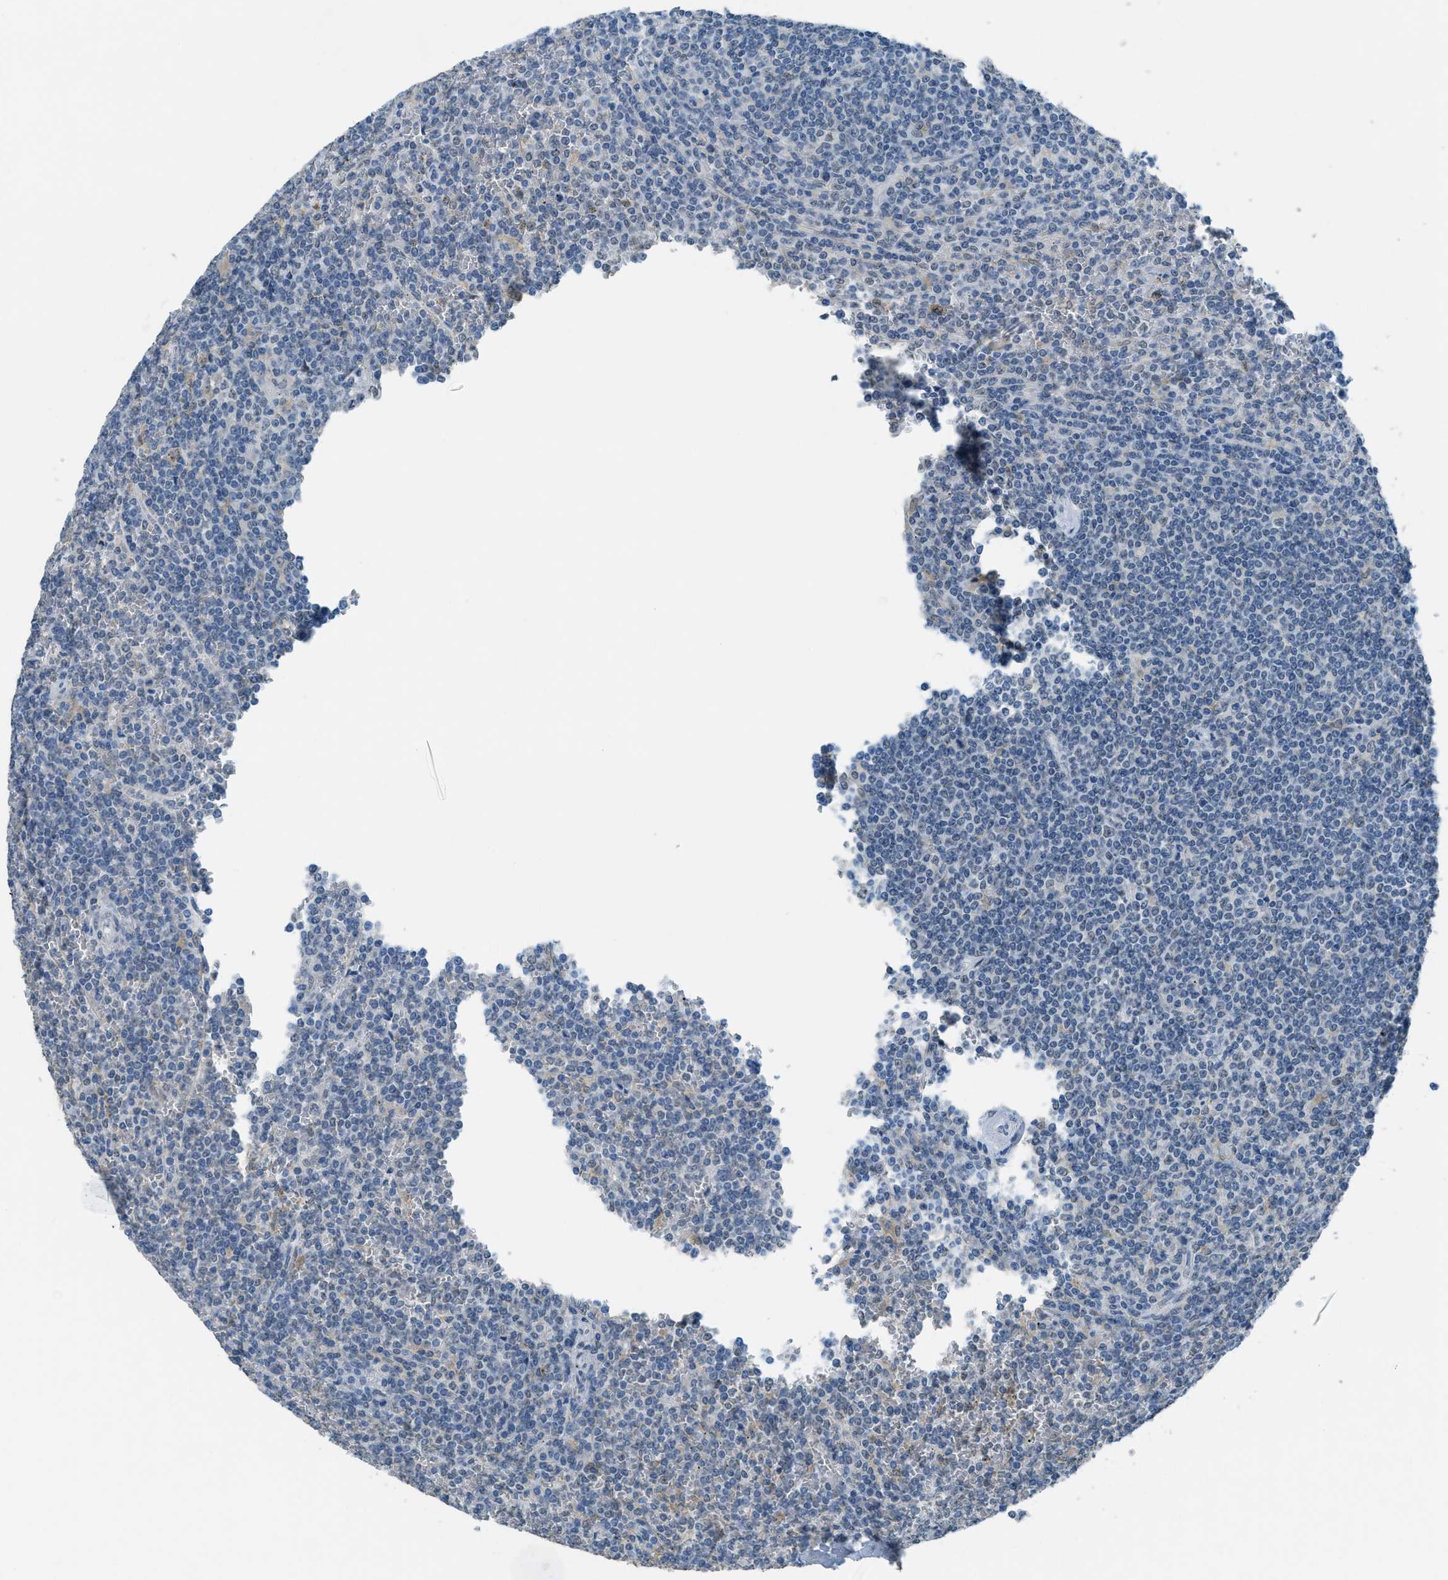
{"staining": {"intensity": "negative", "quantity": "none", "location": "none"}, "tissue": "lymphoma", "cell_type": "Tumor cells", "image_type": "cancer", "snomed": [{"axis": "morphology", "description": "Malignant lymphoma, non-Hodgkin's type, Low grade"}, {"axis": "topography", "description": "Spleen"}], "caption": "Tumor cells are negative for brown protein staining in malignant lymphoma, non-Hodgkin's type (low-grade).", "gene": "TTC13", "patient": {"sex": "female", "age": 19}}